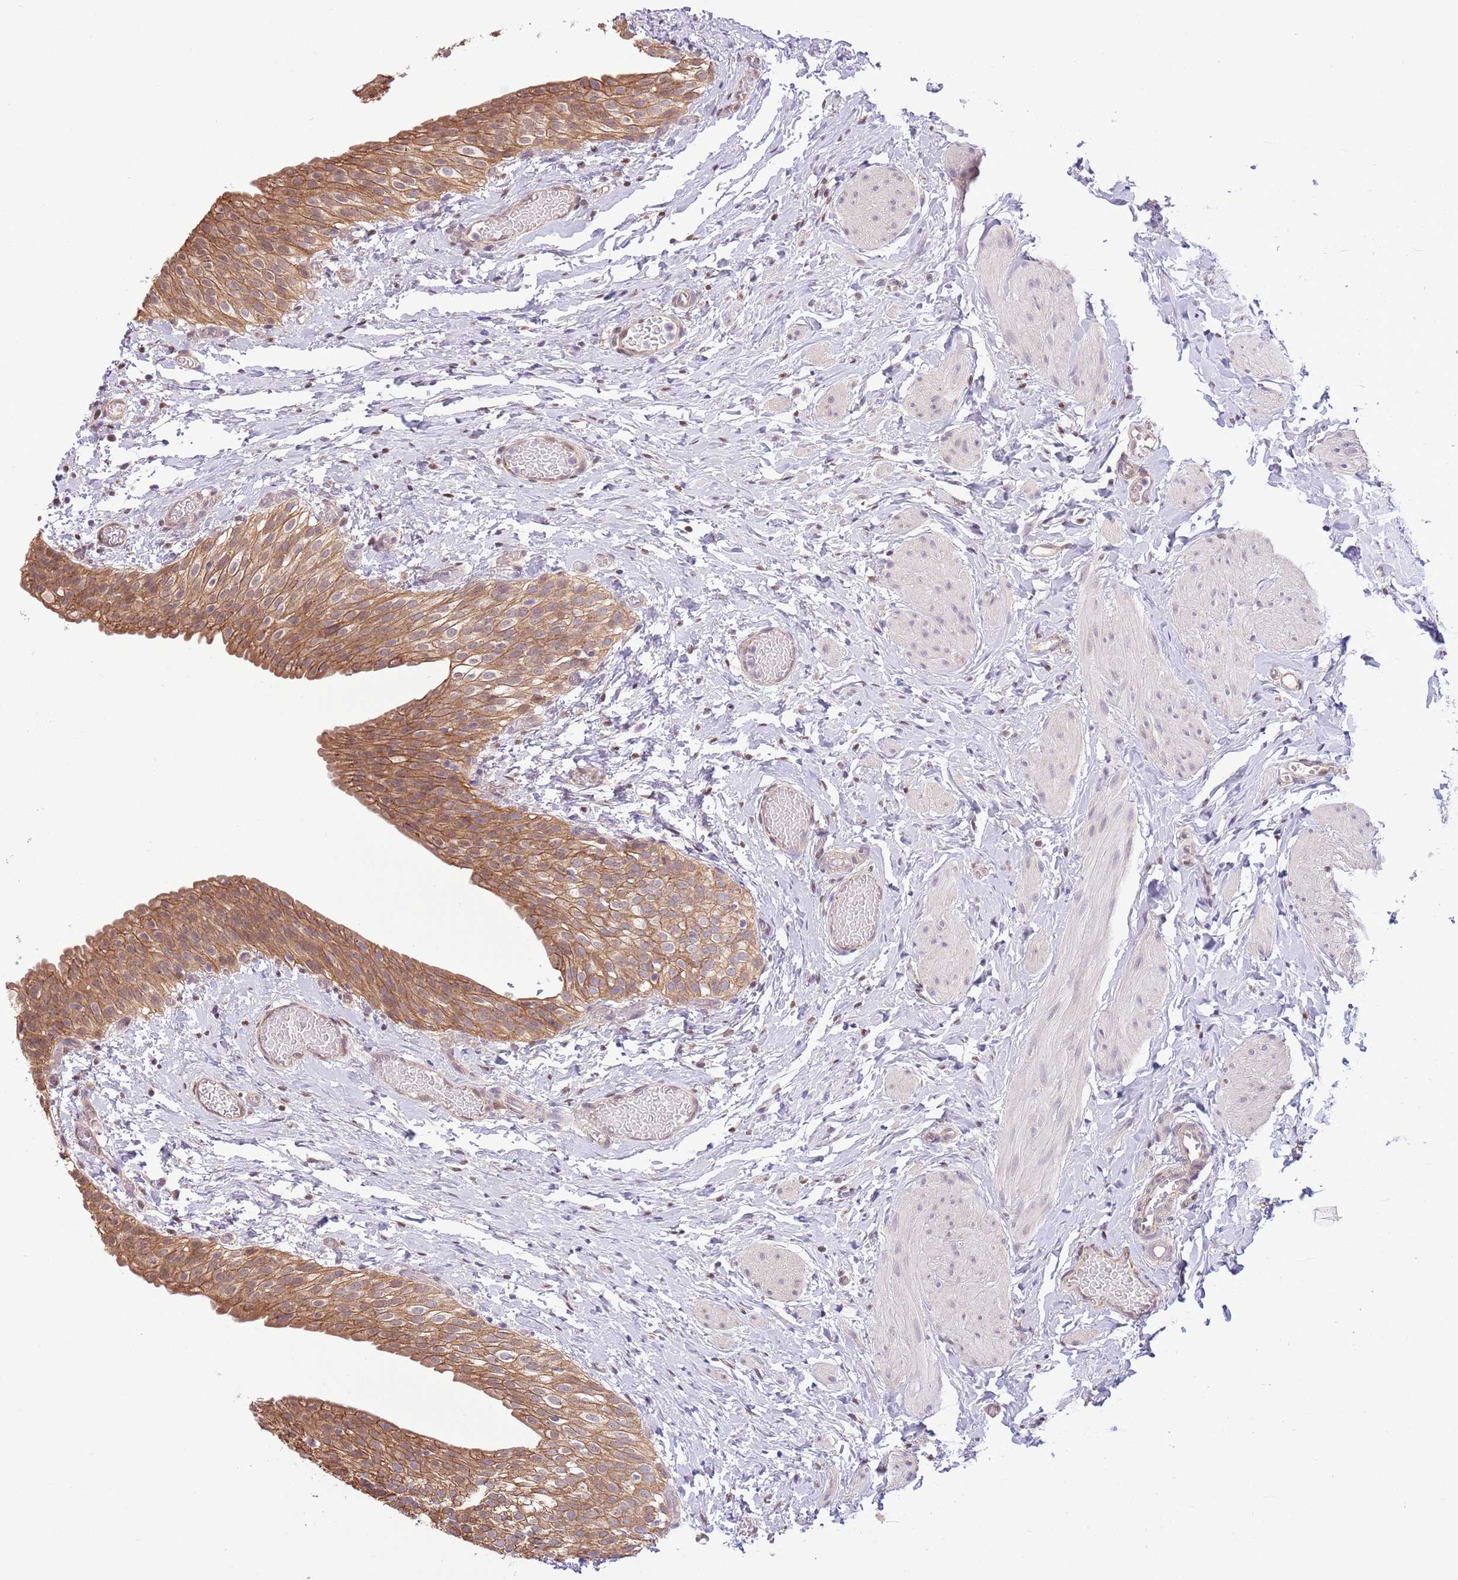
{"staining": {"intensity": "moderate", "quantity": ">75%", "location": "cytoplasmic/membranous"}, "tissue": "urinary bladder", "cell_type": "Urothelial cells", "image_type": "normal", "snomed": [{"axis": "morphology", "description": "Normal tissue, NOS"}, {"axis": "topography", "description": "Urinary bladder"}], "caption": "Urinary bladder stained with DAB (3,3'-diaminobenzidine) immunohistochemistry (IHC) displays medium levels of moderate cytoplasmic/membranous expression in about >75% of urothelial cells.", "gene": "ARL2BP", "patient": {"sex": "male", "age": 1}}